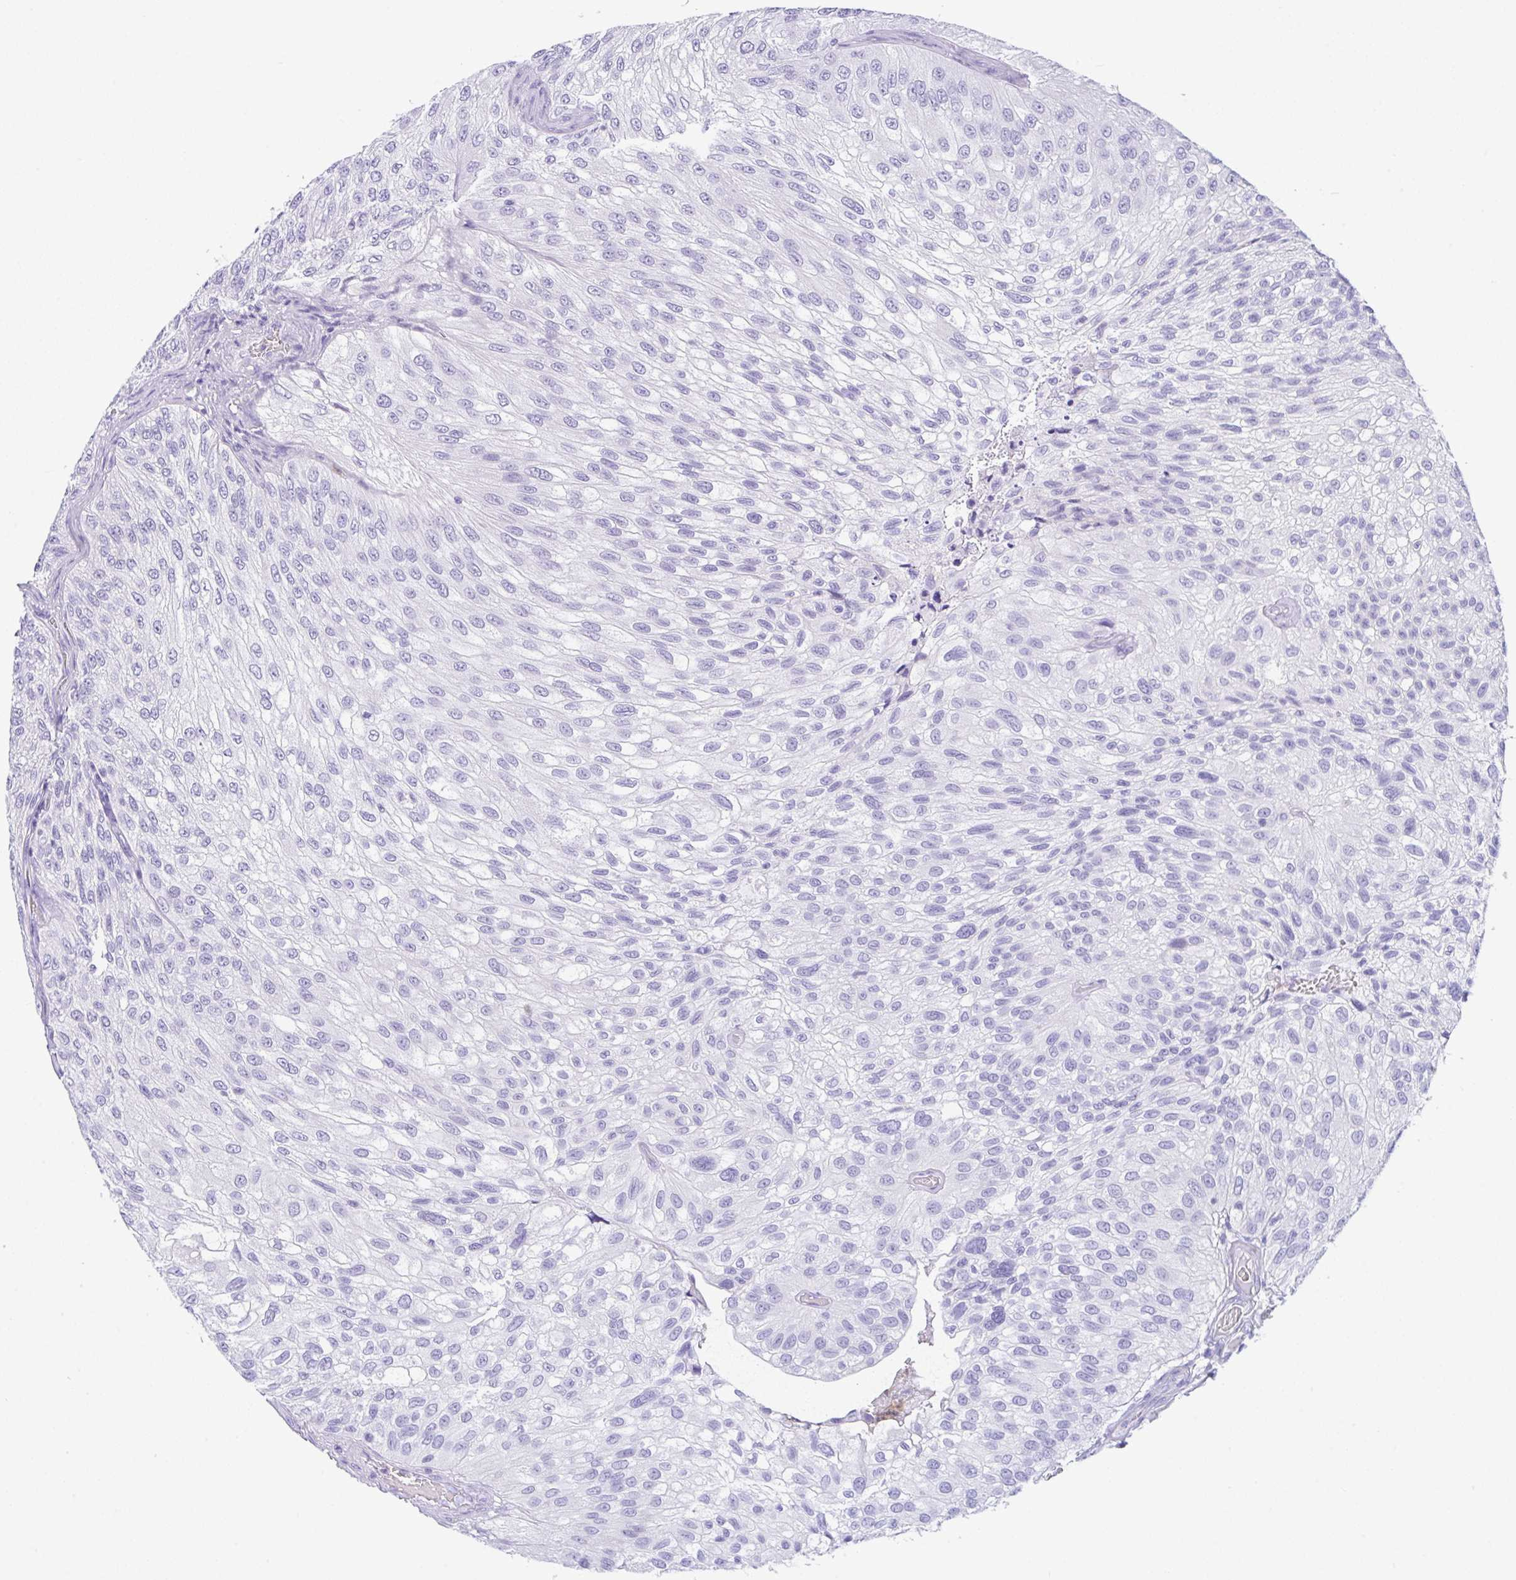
{"staining": {"intensity": "negative", "quantity": "none", "location": "none"}, "tissue": "urothelial cancer", "cell_type": "Tumor cells", "image_type": "cancer", "snomed": [{"axis": "morphology", "description": "Urothelial carcinoma, NOS"}, {"axis": "topography", "description": "Urinary bladder"}], "caption": "Transitional cell carcinoma was stained to show a protein in brown. There is no significant positivity in tumor cells.", "gene": "NCF1", "patient": {"sex": "male", "age": 87}}